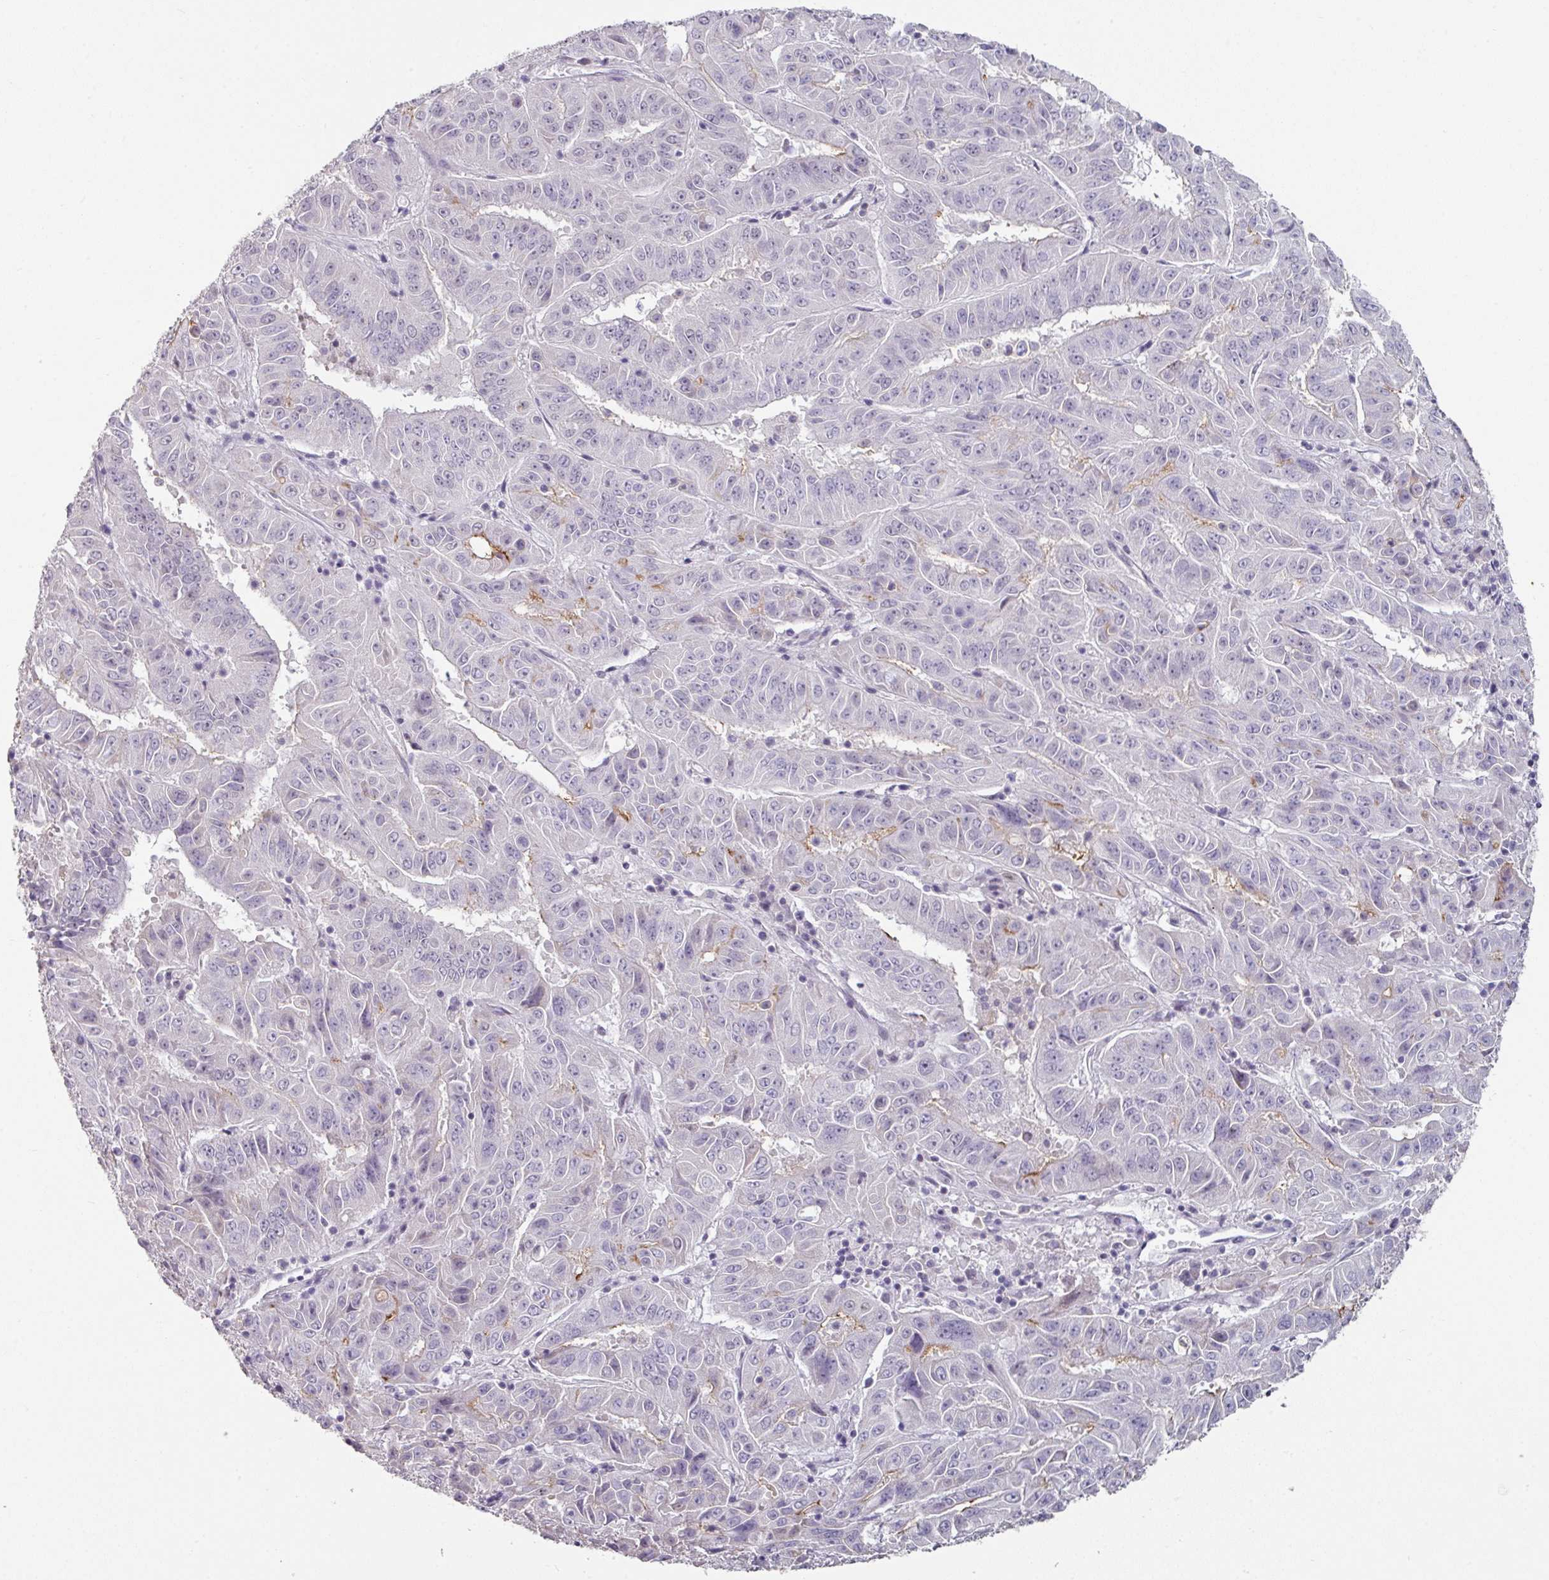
{"staining": {"intensity": "negative", "quantity": "none", "location": "none"}, "tissue": "pancreatic cancer", "cell_type": "Tumor cells", "image_type": "cancer", "snomed": [{"axis": "morphology", "description": "Adenocarcinoma, NOS"}, {"axis": "topography", "description": "Pancreas"}], "caption": "A high-resolution micrograph shows immunohistochemistry (IHC) staining of pancreatic cancer (adenocarcinoma), which shows no significant staining in tumor cells.", "gene": "ELK1", "patient": {"sex": "male", "age": 63}}